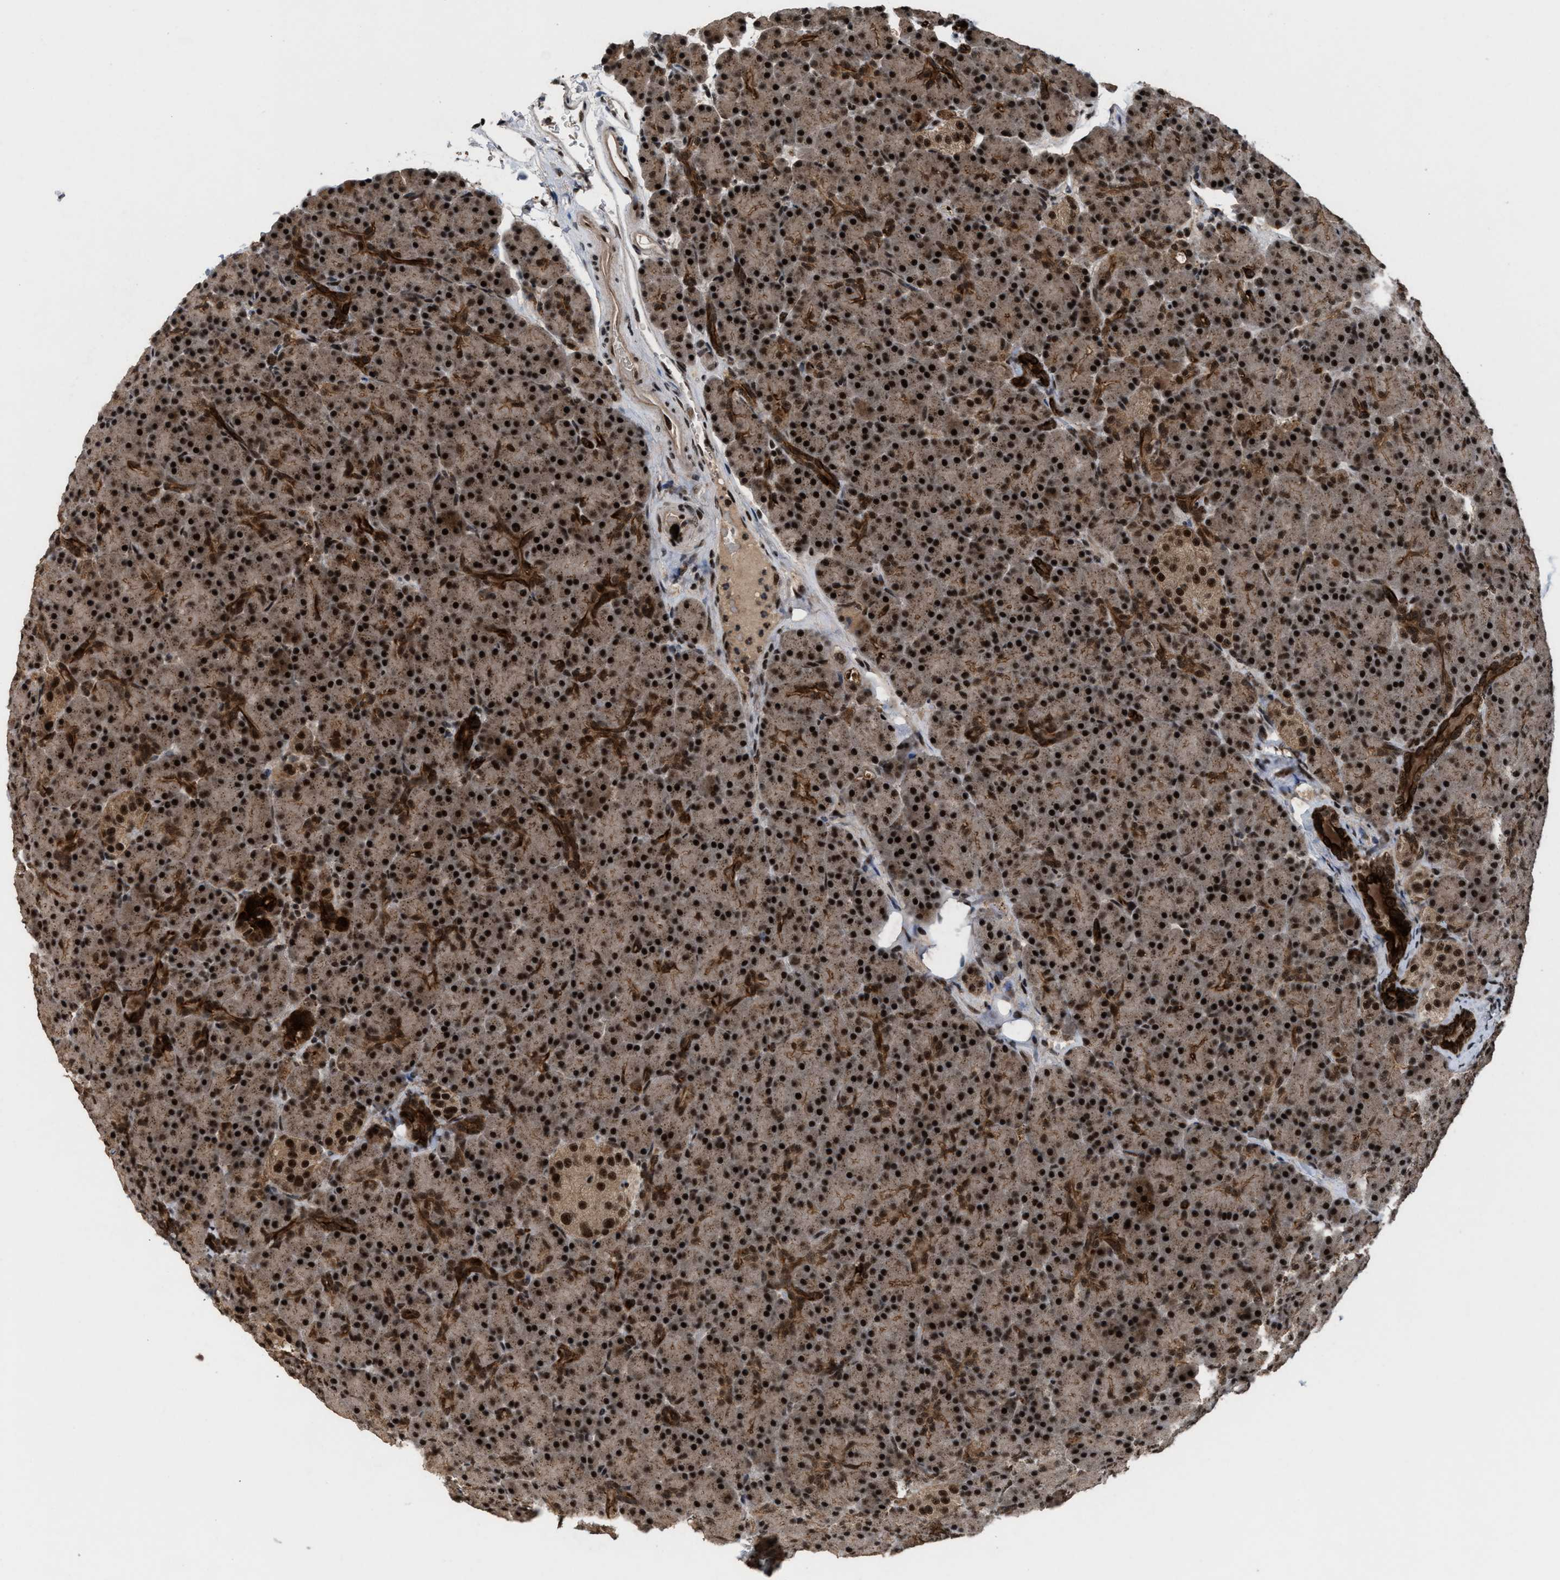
{"staining": {"intensity": "strong", "quantity": ">75%", "location": "cytoplasmic/membranous,nuclear"}, "tissue": "pancreas", "cell_type": "Exocrine glandular cells", "image_type": "normal", "snomed": [{"axis": "morphology", "description": "Normal tissue, NOS"}, {"axis": "topography", "description": "Pancreas"}], "caption": "IHC of unremarkable human pancreas demonstrates high levels of strong cytoplasmic/membranous,nuclear staining in approximately >75% of exocrine glandular cells.", "gene": "PRPF4", "patient": {"sex": "female", "age": 43}}